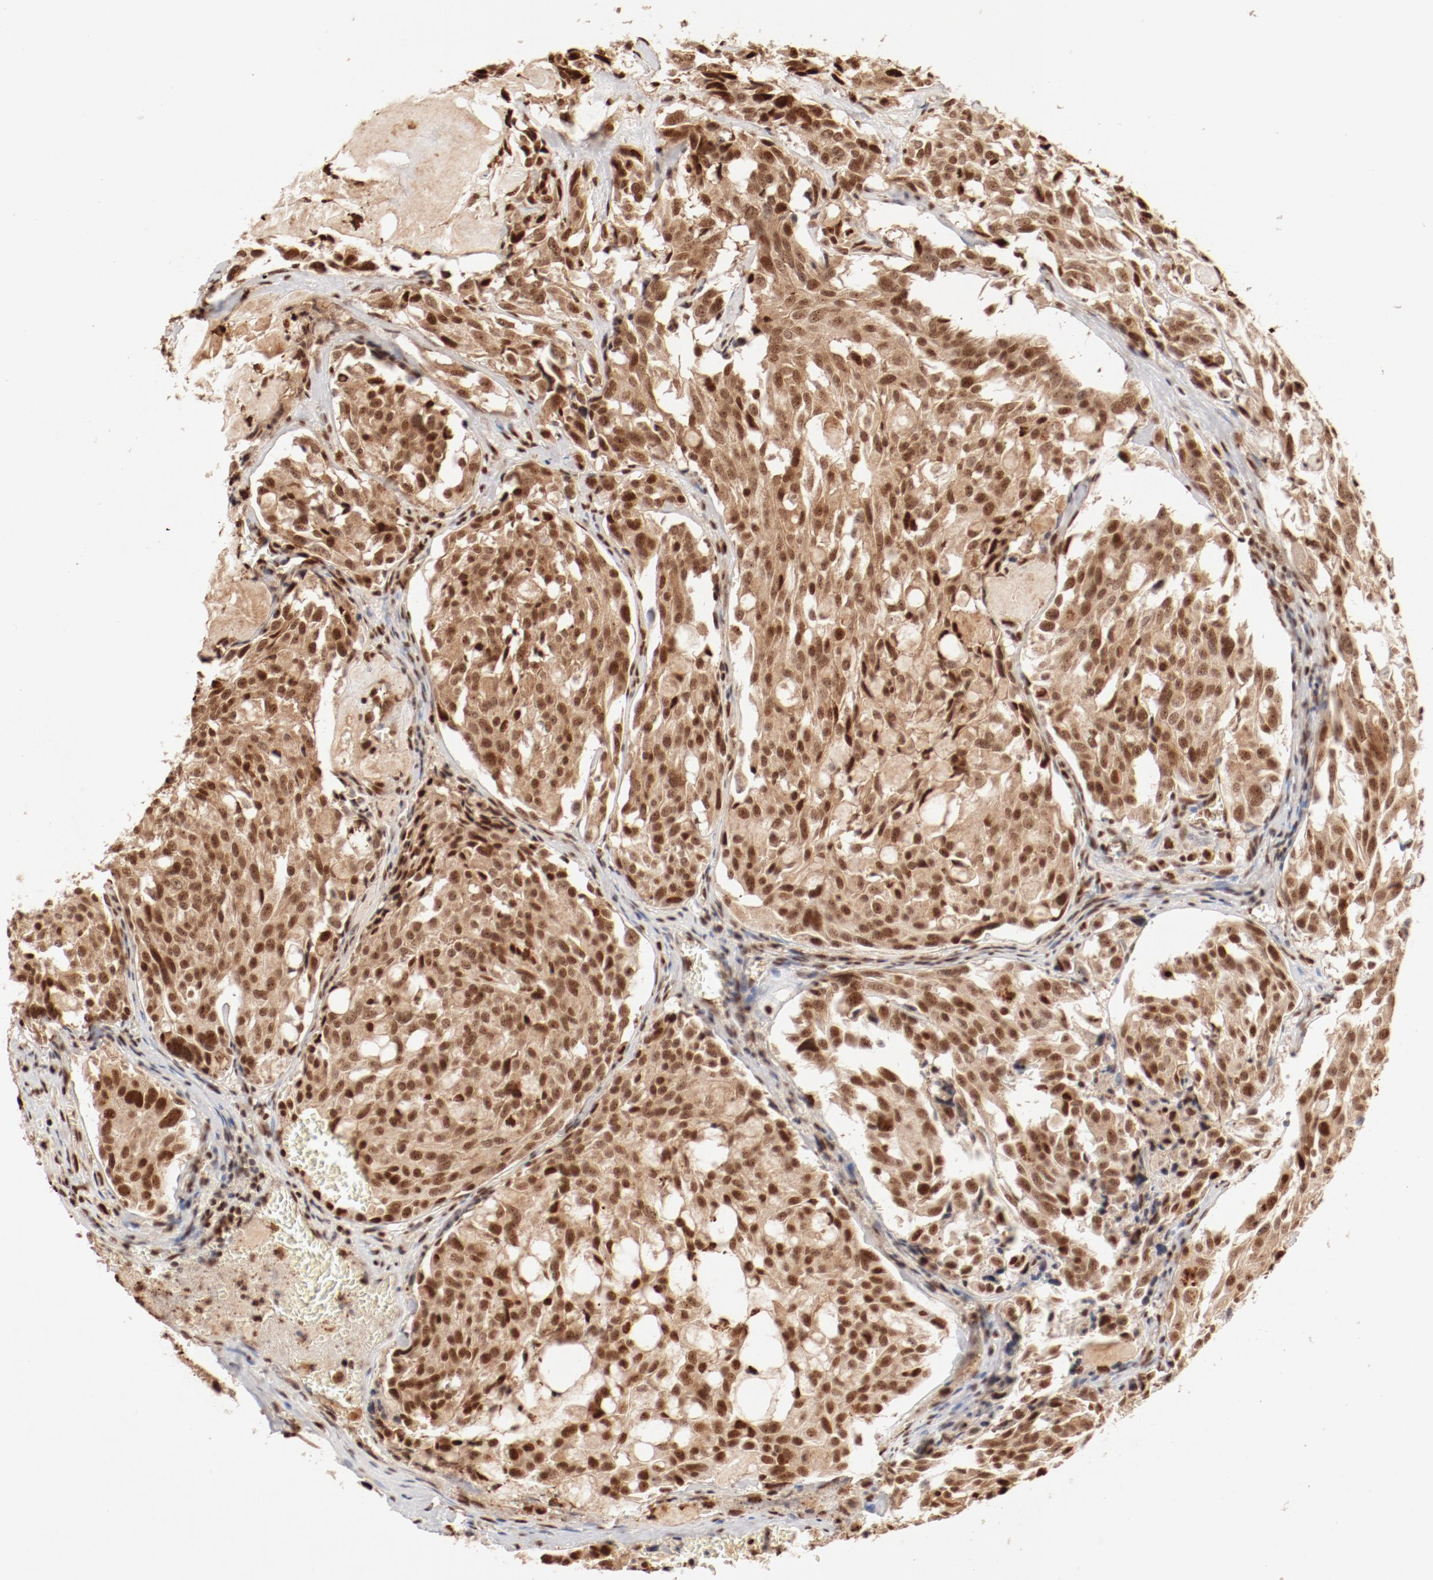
{"staining": {"intensity": "strong", "quantity": ">75%", "location": "cytoplasmic/membranous,nuclear"}, "tissue": "thyroid cancer", "cell_type": "Tumor cells", "image_type": "cancer", "snomed": [{"axis": "morphology", "description": "Carcinoma, NOS"}, {"axis": "morphology", "description": "Carcinoid, malignant, NOS"}, {"axis": "topography", "description": "Thyroid gland"}], "caption": "This is an image of IHC staining of thyroid cancer, which shows strong positivity in the cytoplasmic/membranous and nuclear of tumor cells.", "gene": "FAM50A", "patient": {"sex": "male", "age": 33}}